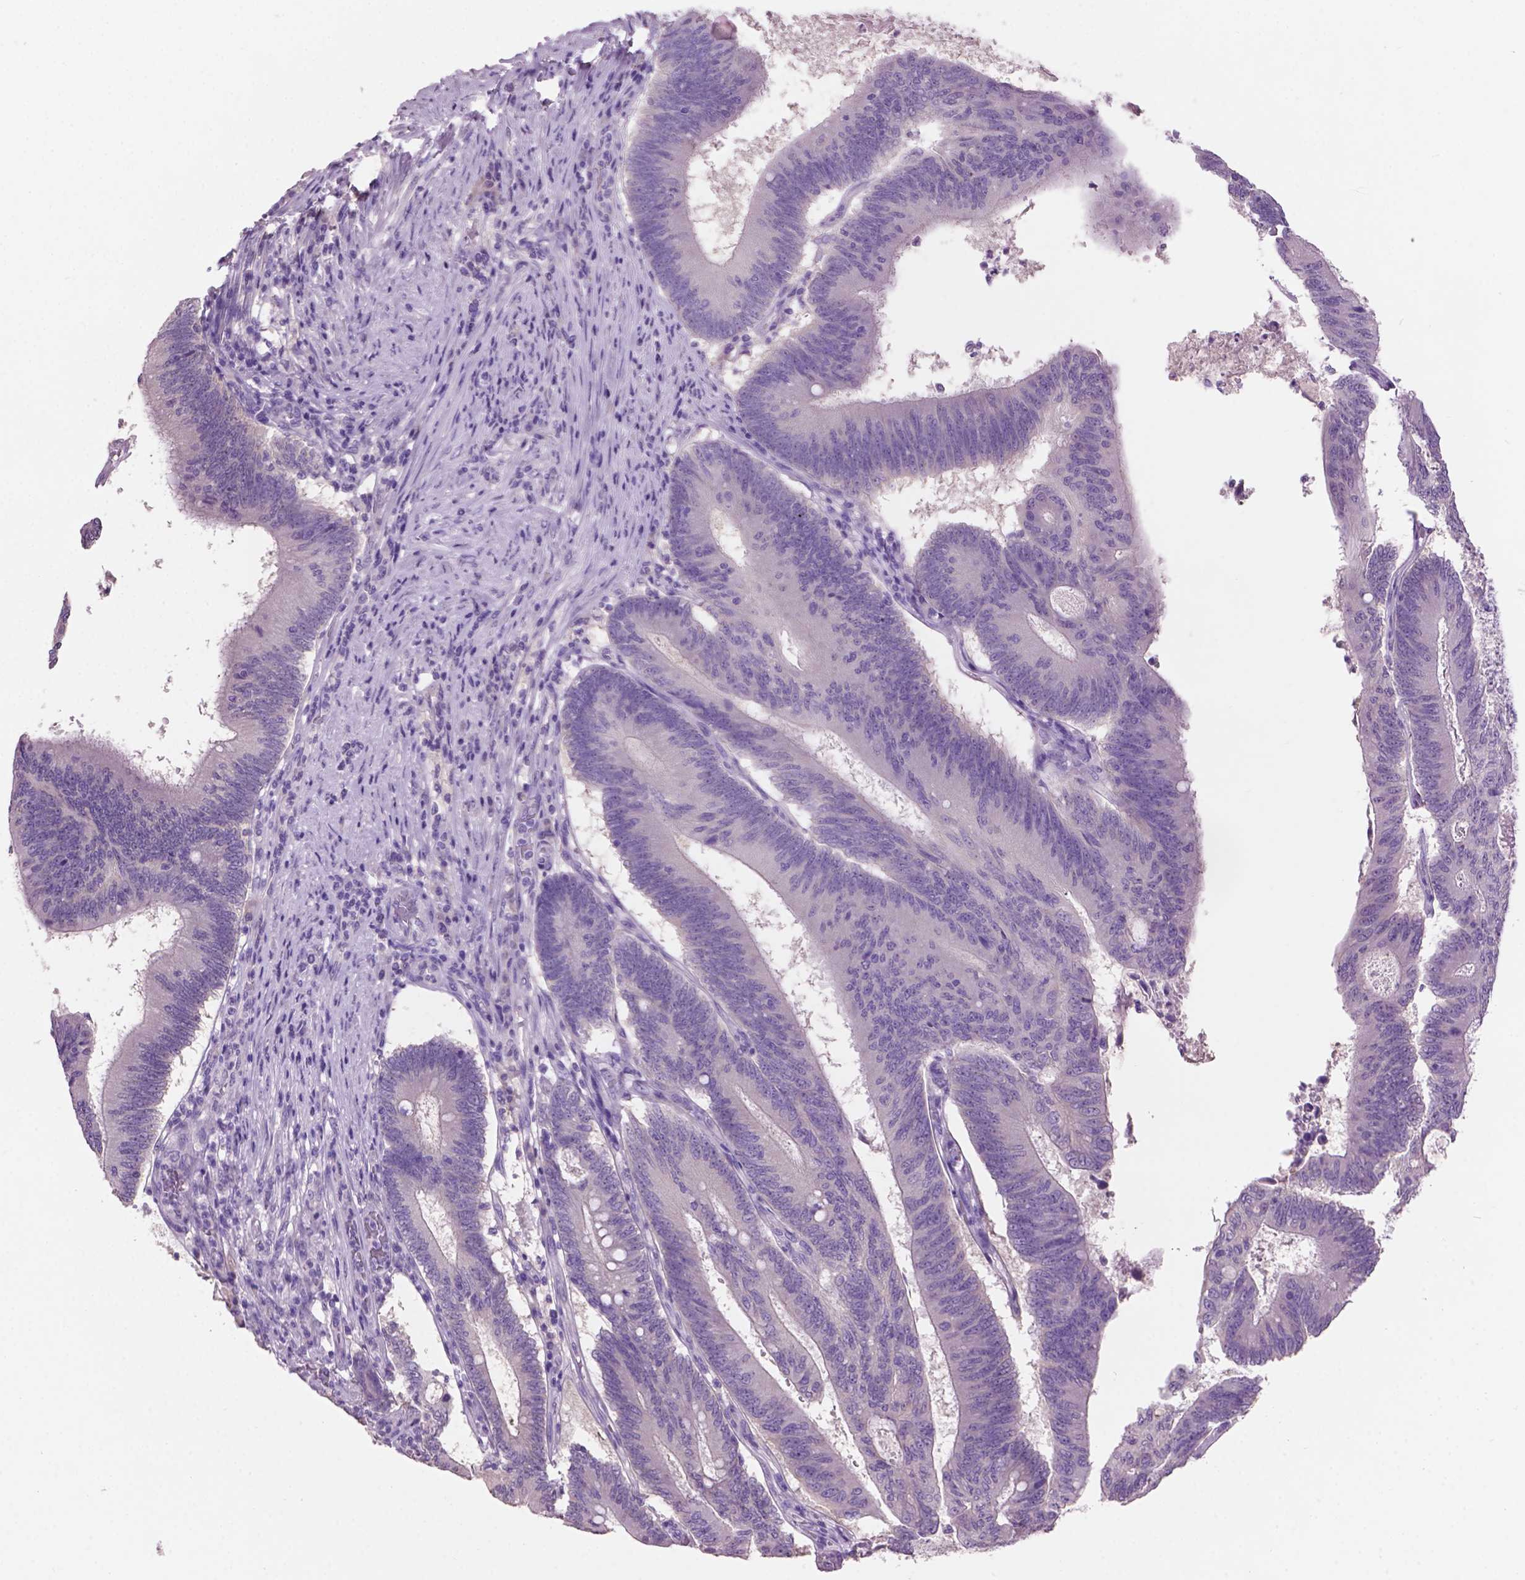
{"staining": {"intensity": "negative", "quantity": "none", "location": "none"}, "tissue": "colorectal cancer", "cell_type": "Tumor cells", "image_type": "cancer", "snomed": [{"axis": "morphology", "description": "Adenocarcinoma, NOS"}, {"axis": "topography", "description": "Colon"}], "caption": "A high-resolution histopathology image shows immunohistochemistry staining of adenocarcinoma (colorectal), which reveals no significant expression in tumor cells.", "gene": "CRYBA4", "patient": {"sex": "female", "age": 70}}